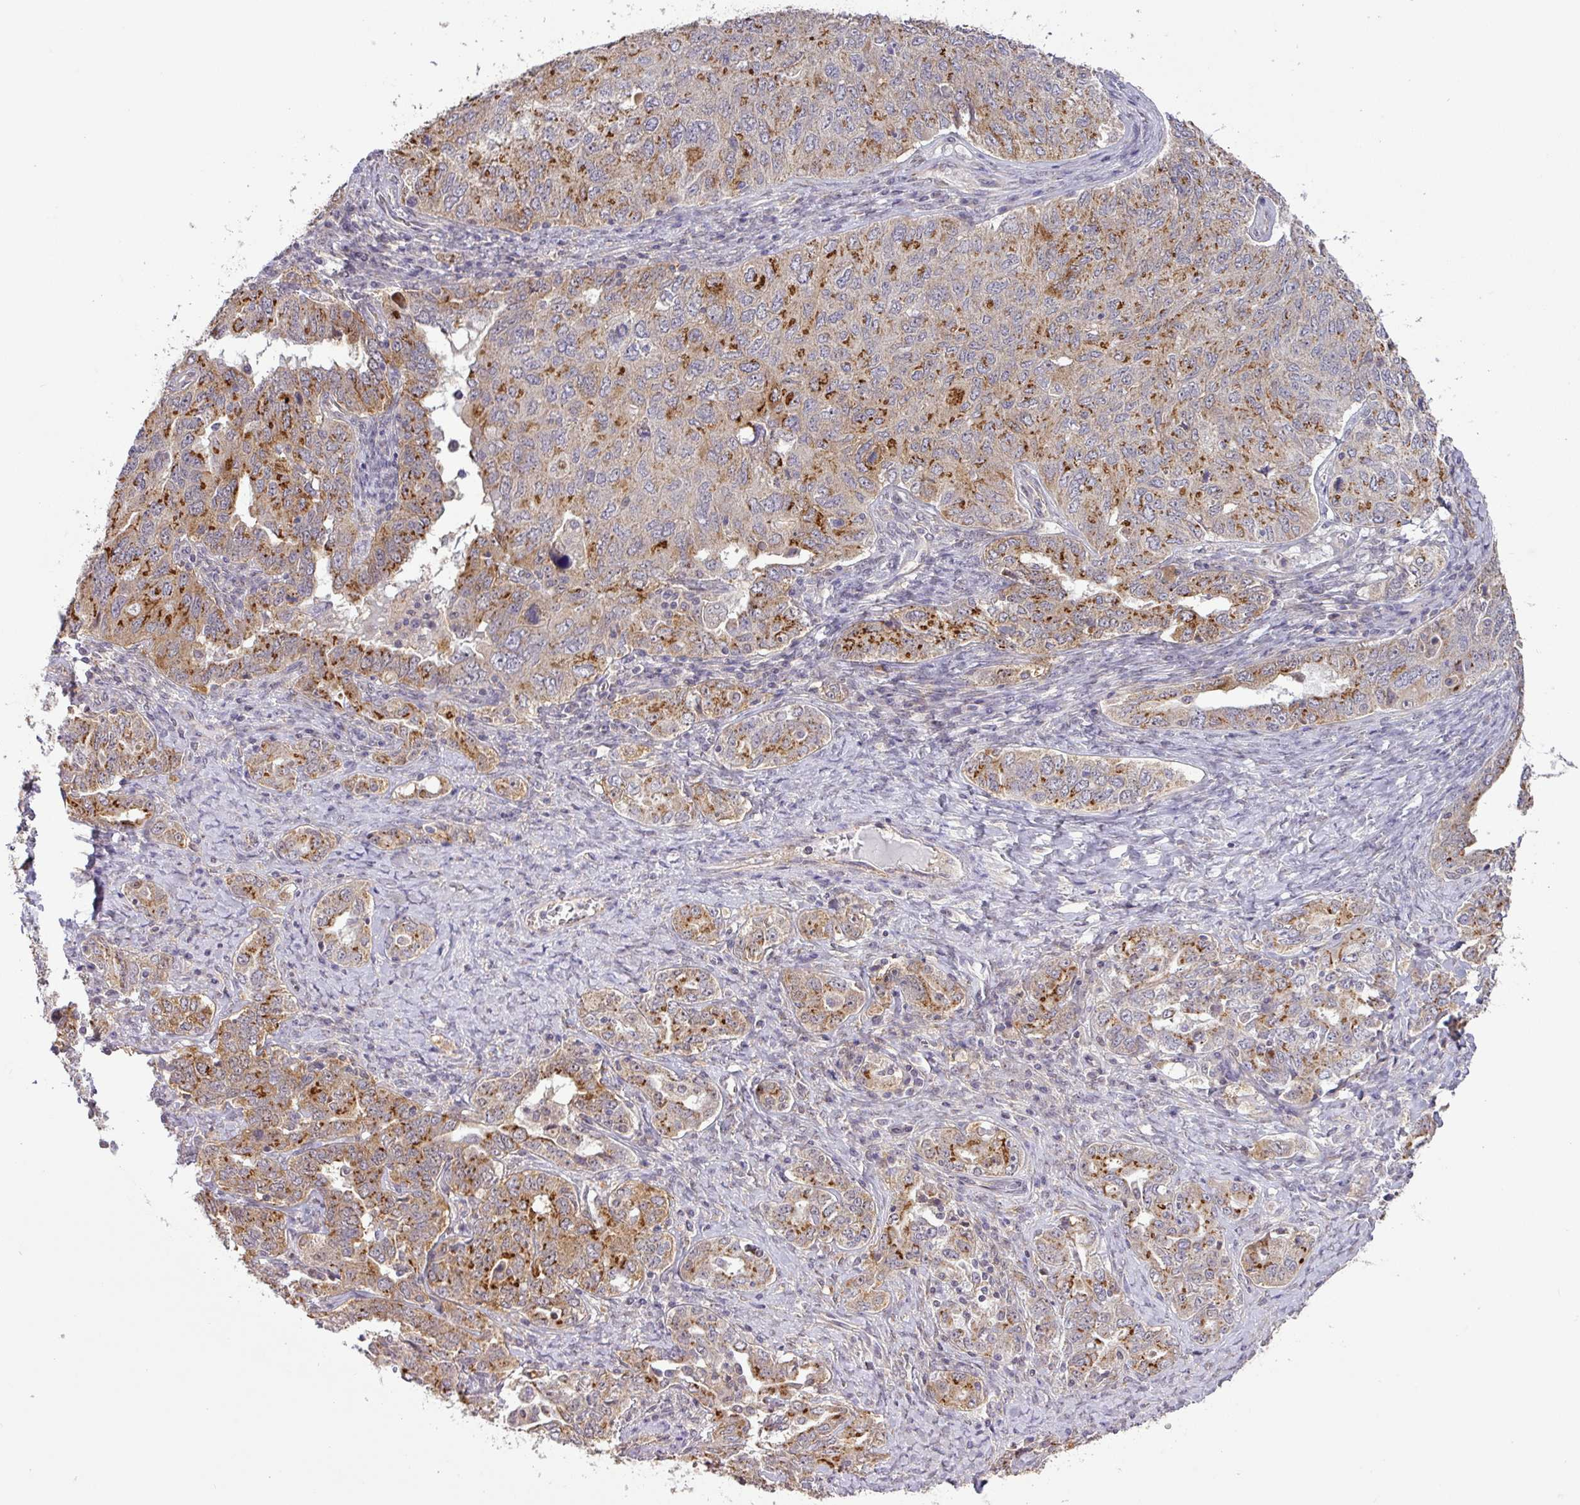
{"staining": {"intensity": "moderate", "quantity": ">75%", "location": "cytoplasmic/membranous"}, "tissue": "ovarian cancer", "cell_type": "Tumor cells", "image_type": "cancer", "snomed": [{"axis": "morphology", "description": "Carcinoma, endometroid"}, {"axis": "topography", "description": "Ovary"}], "caption": "Immunohistochemistry (IHC) histopathology image of neoplastic tissue: human ovarian cancer stained using immunohistochemistry (IHC) reveals medium levels of moderate protein expression localized specifically in the cytoplasmic/membranous of tumor cells, appearing as a cytoplasmic/membranous brown color.", "gene": "GALNT12", "patient": {"sex": "female", "age": 62}}